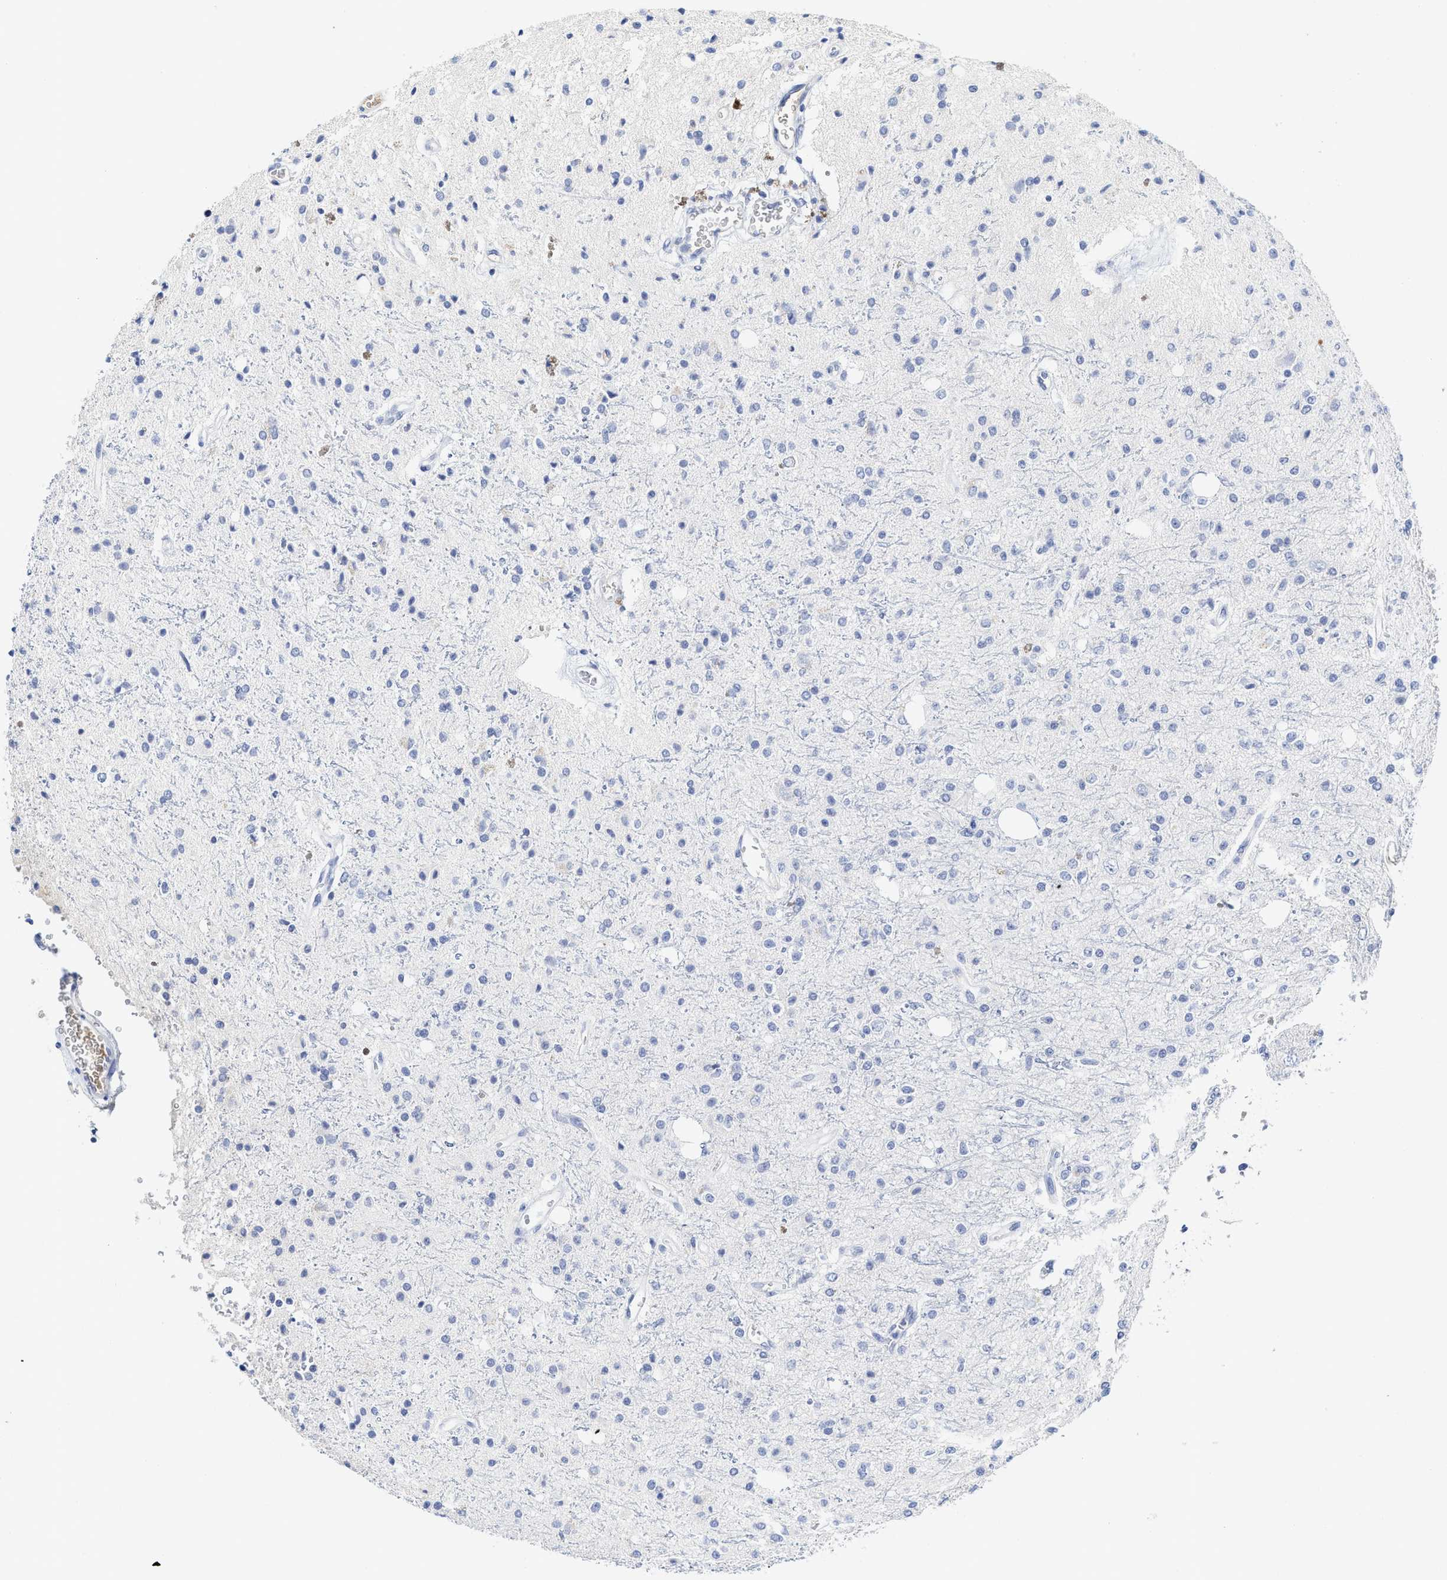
{"staining": {"intensity": "negative", "quantity": "none", "location": "none"}, "tissue": "glioma", "cell_type": "Tumor cells", "image_type": "cancer", "snomed": [{"axis": "morphology", "description": "Glioma, malignant, High grade"}, {"axis": "topography", "description": "Brain"}], "caption": "Tumor cells show no significant expression in malignant glioma (high-grade).", "gene": "C2", "patient": {"sex": "male", "age": 47}}